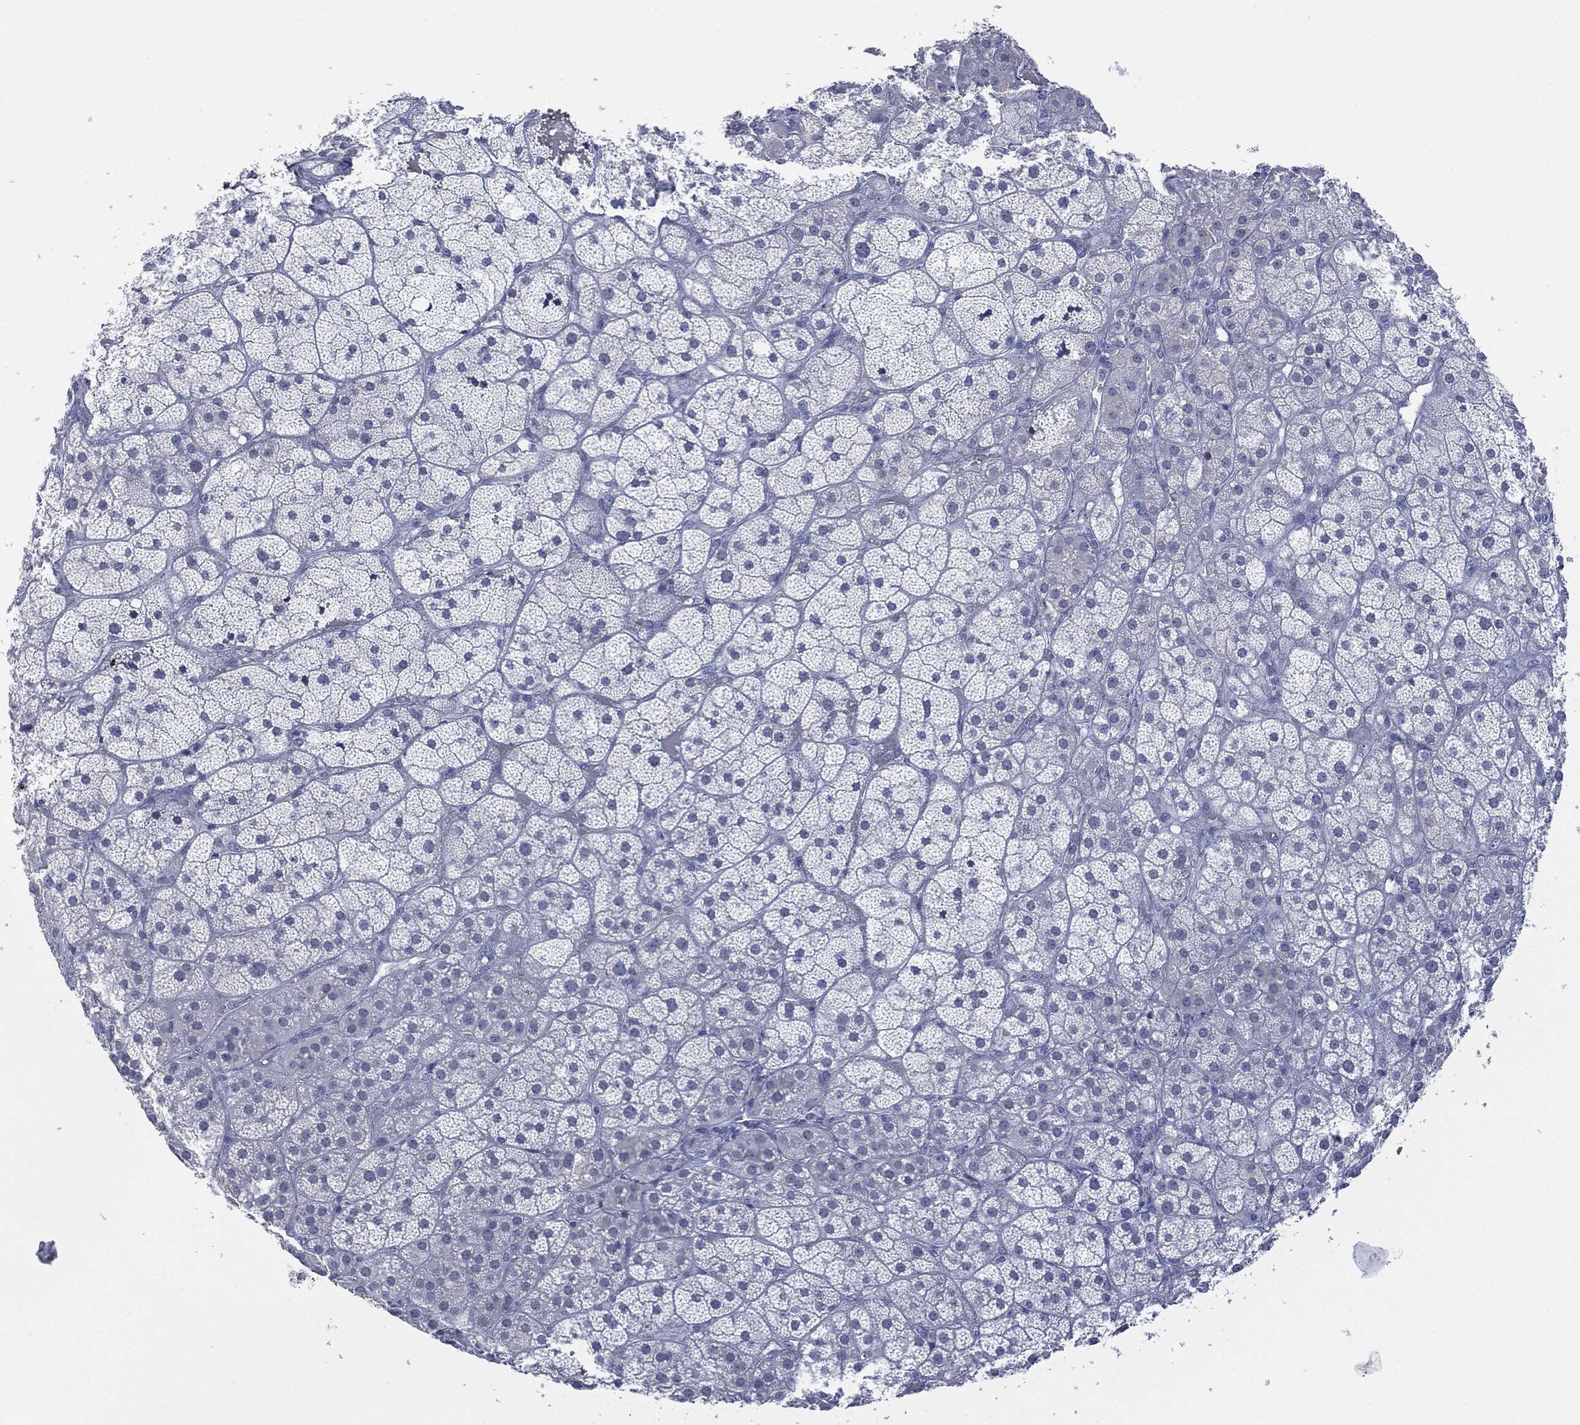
{"staining": {"intensity": "negative", "quantity": "none", "location": "none"}, "tissue": "adrenal gland", "cell_type": "Glandular cells", "image_type": "normal", "snomed": [{"axis": "morphology", "description": "Normal tissue, NOS"}, {"axis": "topography", "description": "Adrenal gland"}], "caption": "High power microscopy image of an immunohistochemistry photomicrograph of normal adrenal gland, revealing no significant staining in glandular cells.", "gene": "MUC16", "patient": {"sex": "male", "age": 57}}